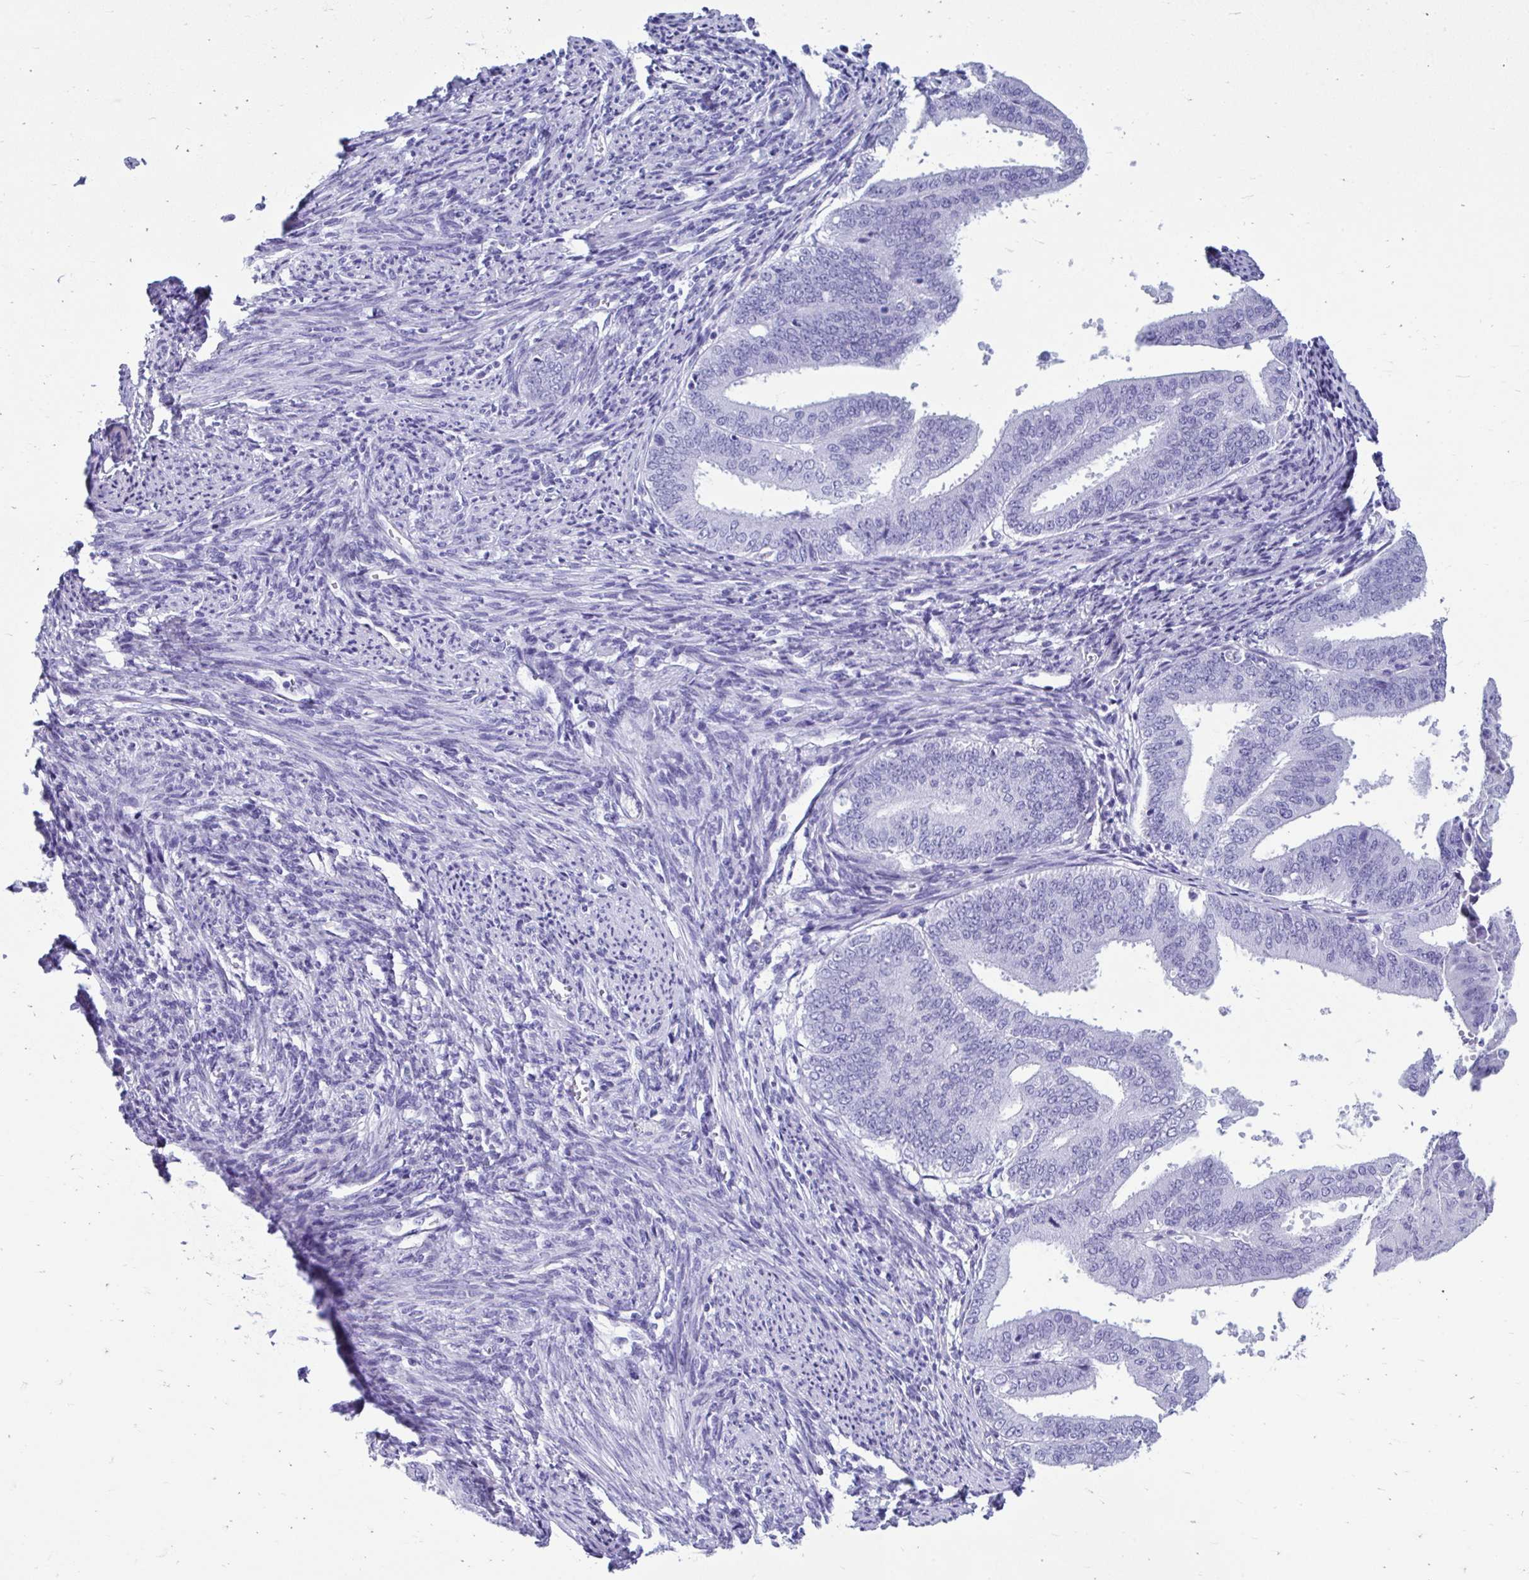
{"staining": {"intensity": "negative", "quantity": "none", "location": "none"}, "tissue": "endometrial cancer", "cell_type": "Tumor cells", "image_type": "cancer", "snomed": [{"axis": "morphology", "description": "Adenocarcinoma, NOS"}, {"axis": "topography", "description": "Endometrium"}], "caption": "Tumor cells are negative for brown protein staining in endometrial cancer (adenocarcinoma). (DAB immunohistochemistry (IHC) visualized using brightfield microscopy, high magnification).", "gene": "SMIM9", "patient": {"sex": "female", "age": 63}}